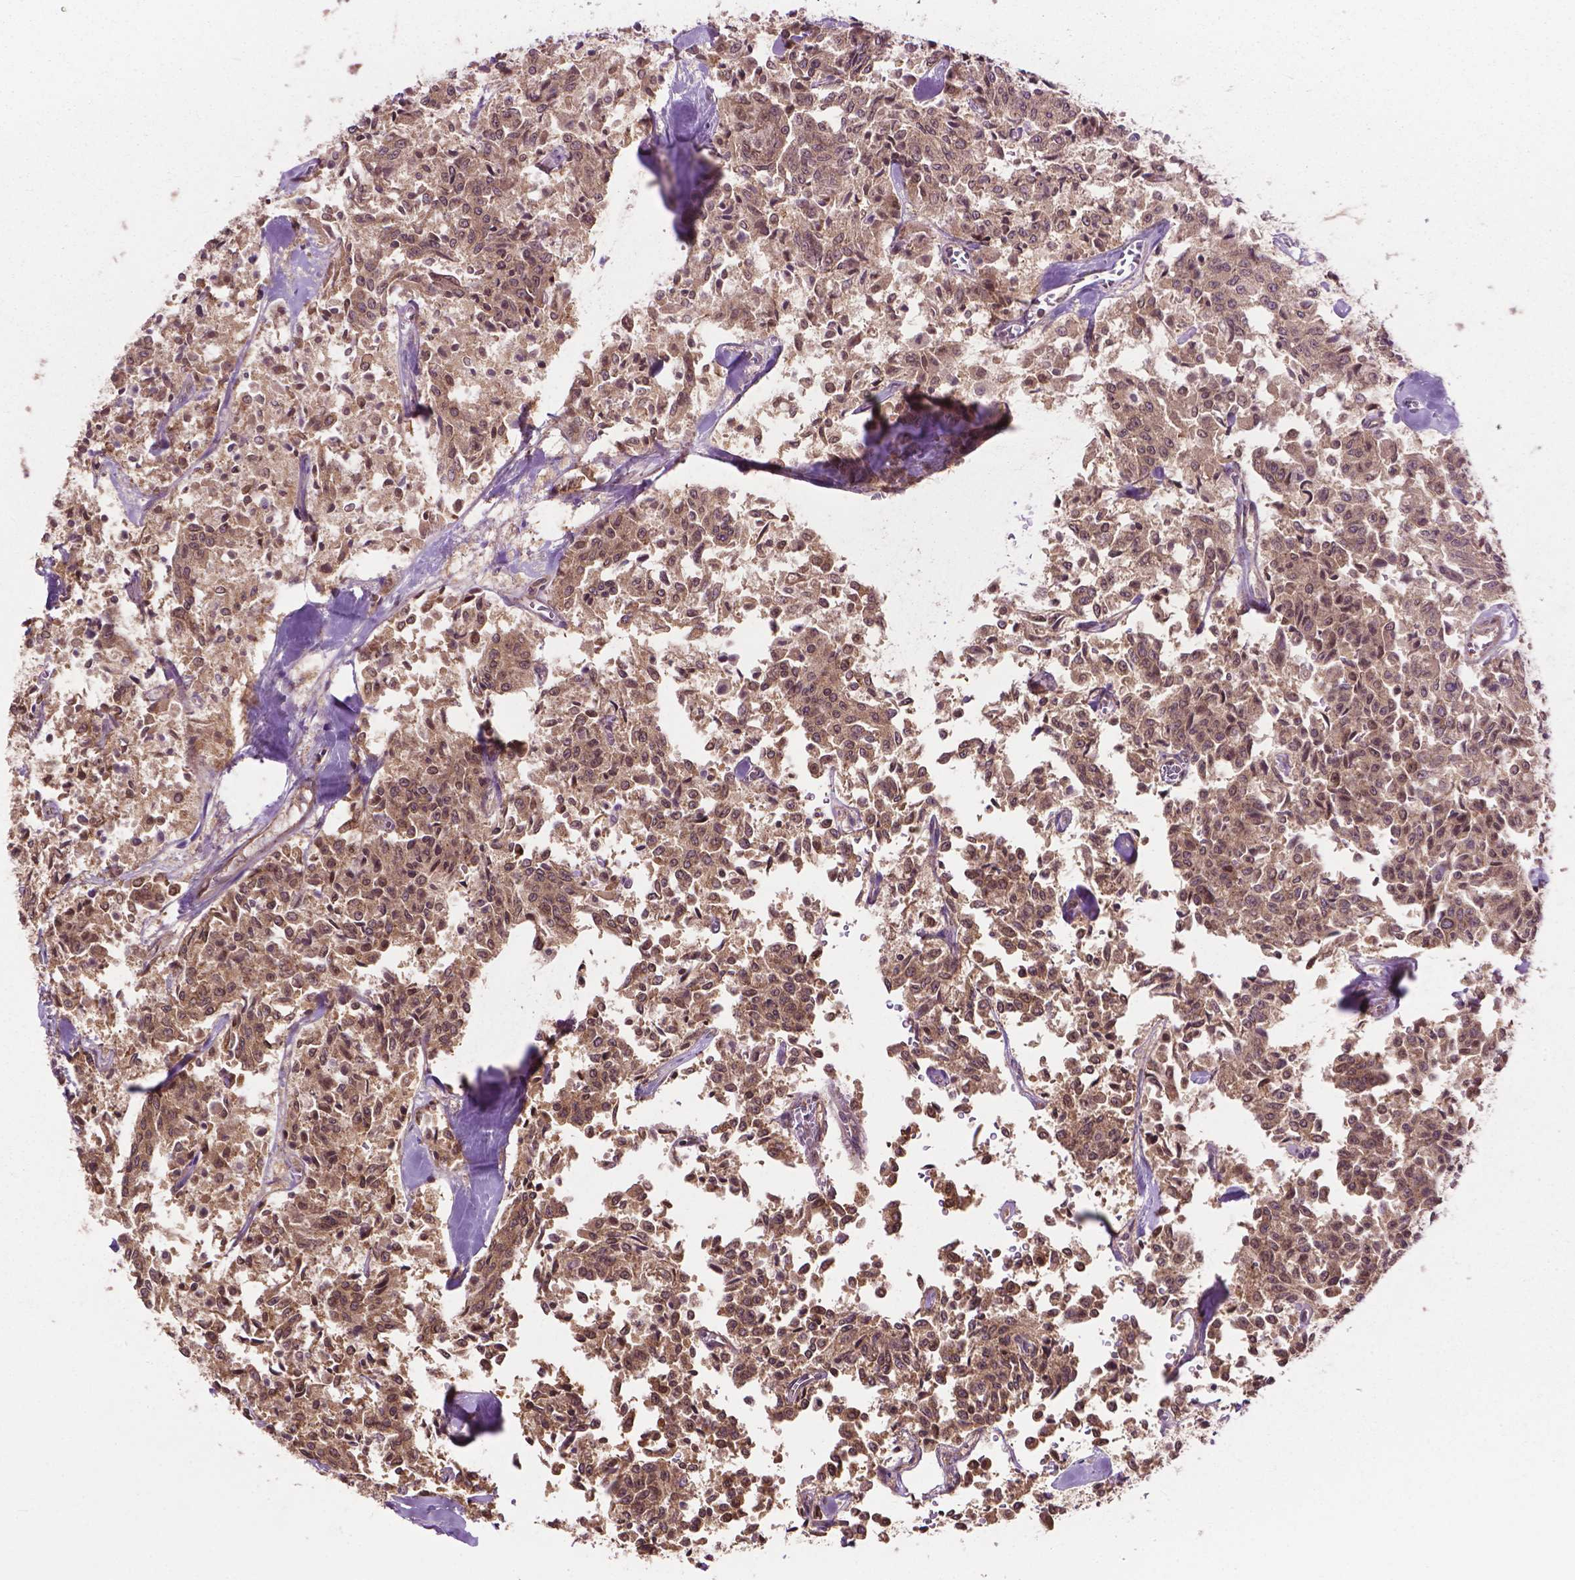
{"staining": {"intensity": "moderate", "quantity": ">75%", "location": "cytoplasmic/membranous,nuclear"}, "tissue": "carcinoid", "cell_type": "Tumor cells", "image_type": "cancer", "snomed": [{"axis": "morphology", "description": "Carcinoid, malignant, NOS"}, {"axis": "topography", "description": "Lung"}], "caption": "Human malignant carcinoid stained with a brown dye demonstrates moderate cytoplasmic/membranous and nuclear positive positivity in about >75% of tumor cells.", "gene": "PPP1CB", "patient": {"sex": "male", "age": 71}}